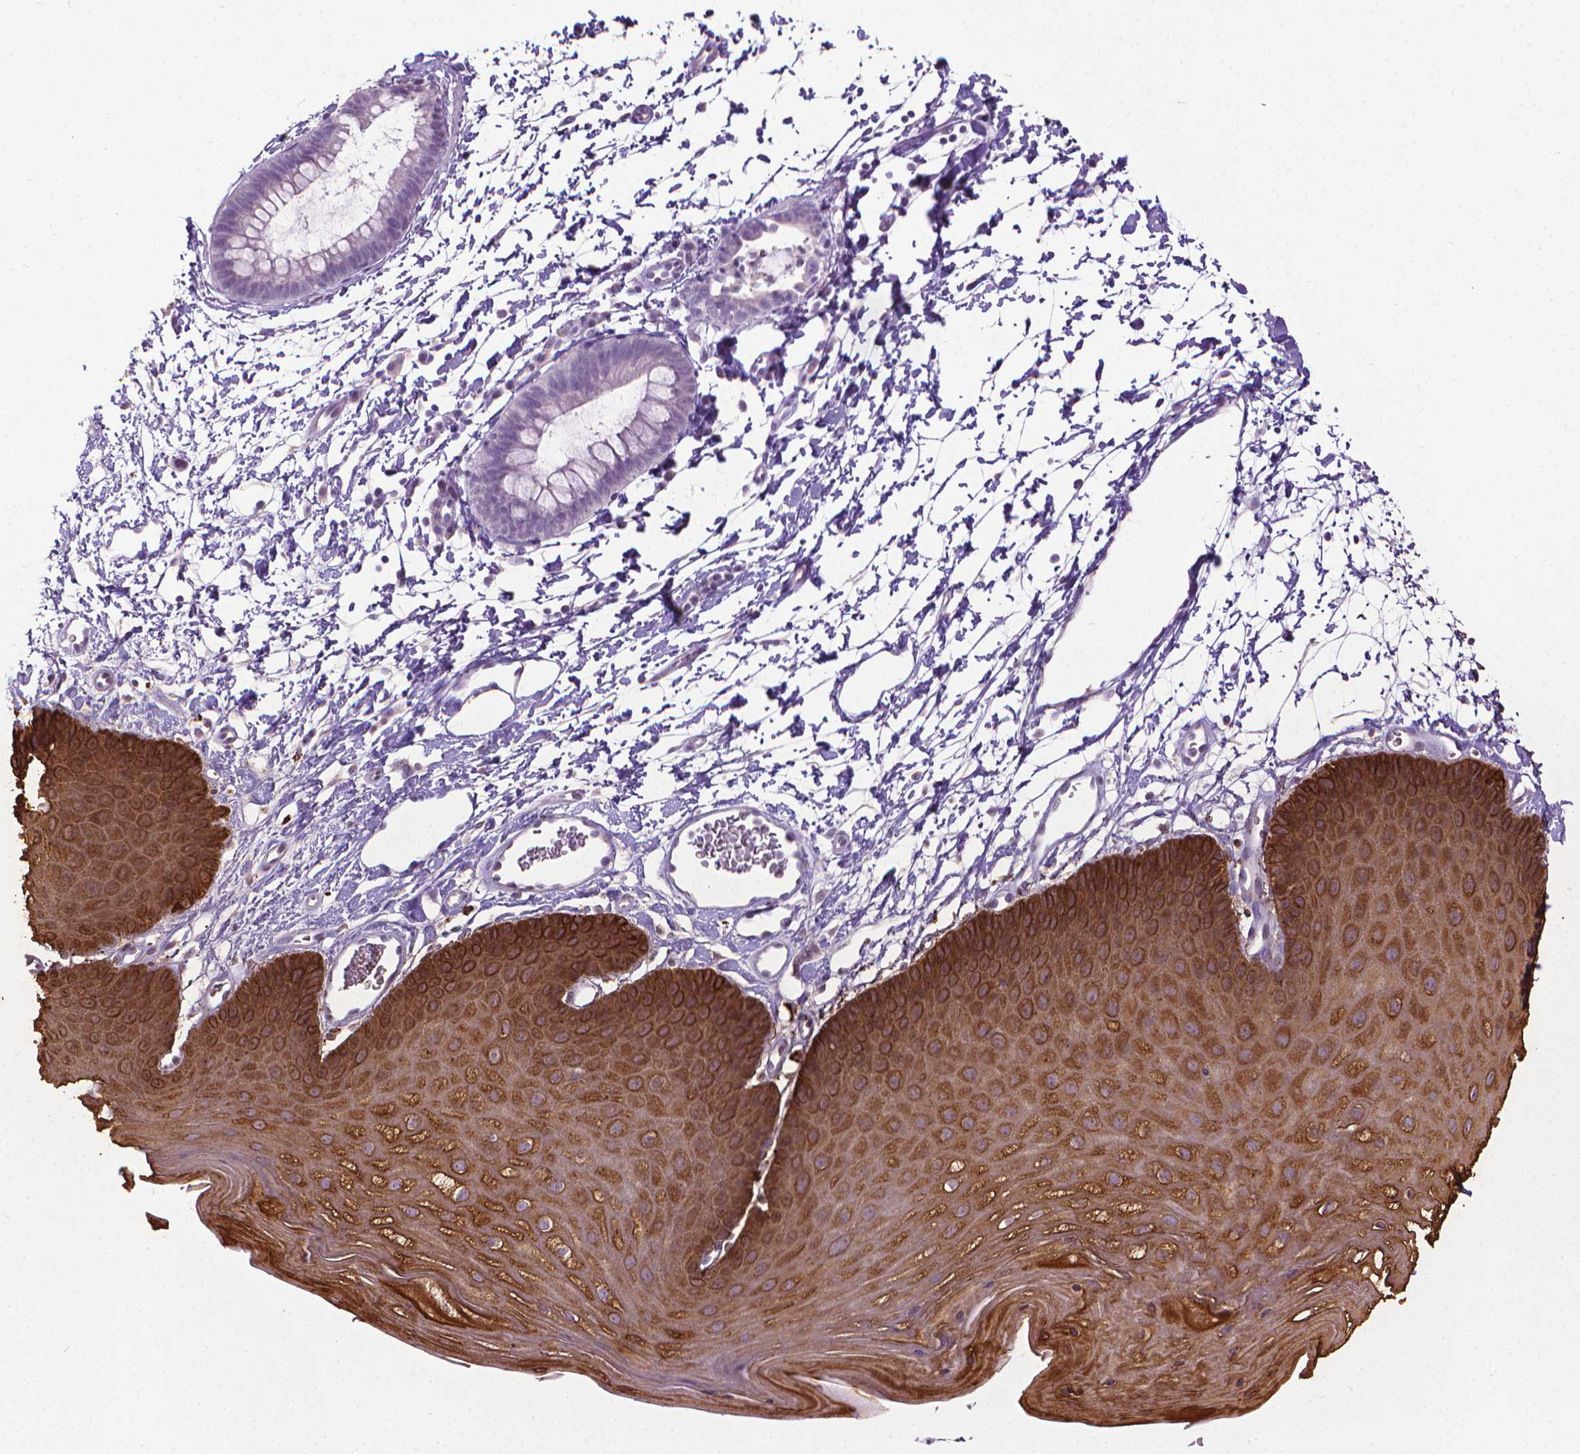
{"staining": {"intensity": "strong", "quantity": ">75%", "location": "cytoplasmic/membranous"}, "tissue": "skin", "cell_type": "Epidermal cells", "image_type": "normal", "snomed": [{"axis": "morphology", "description": "Normal tissue, NOS"}, {"axis": "topography", "description": "Anal"}], "caption": "Benign skin demonstrates strong cytoplasmic/membranous expression in about >75% of epidermal cells.", "gene": "KRT5", "patient": {"sex": "male", "age": 53}}